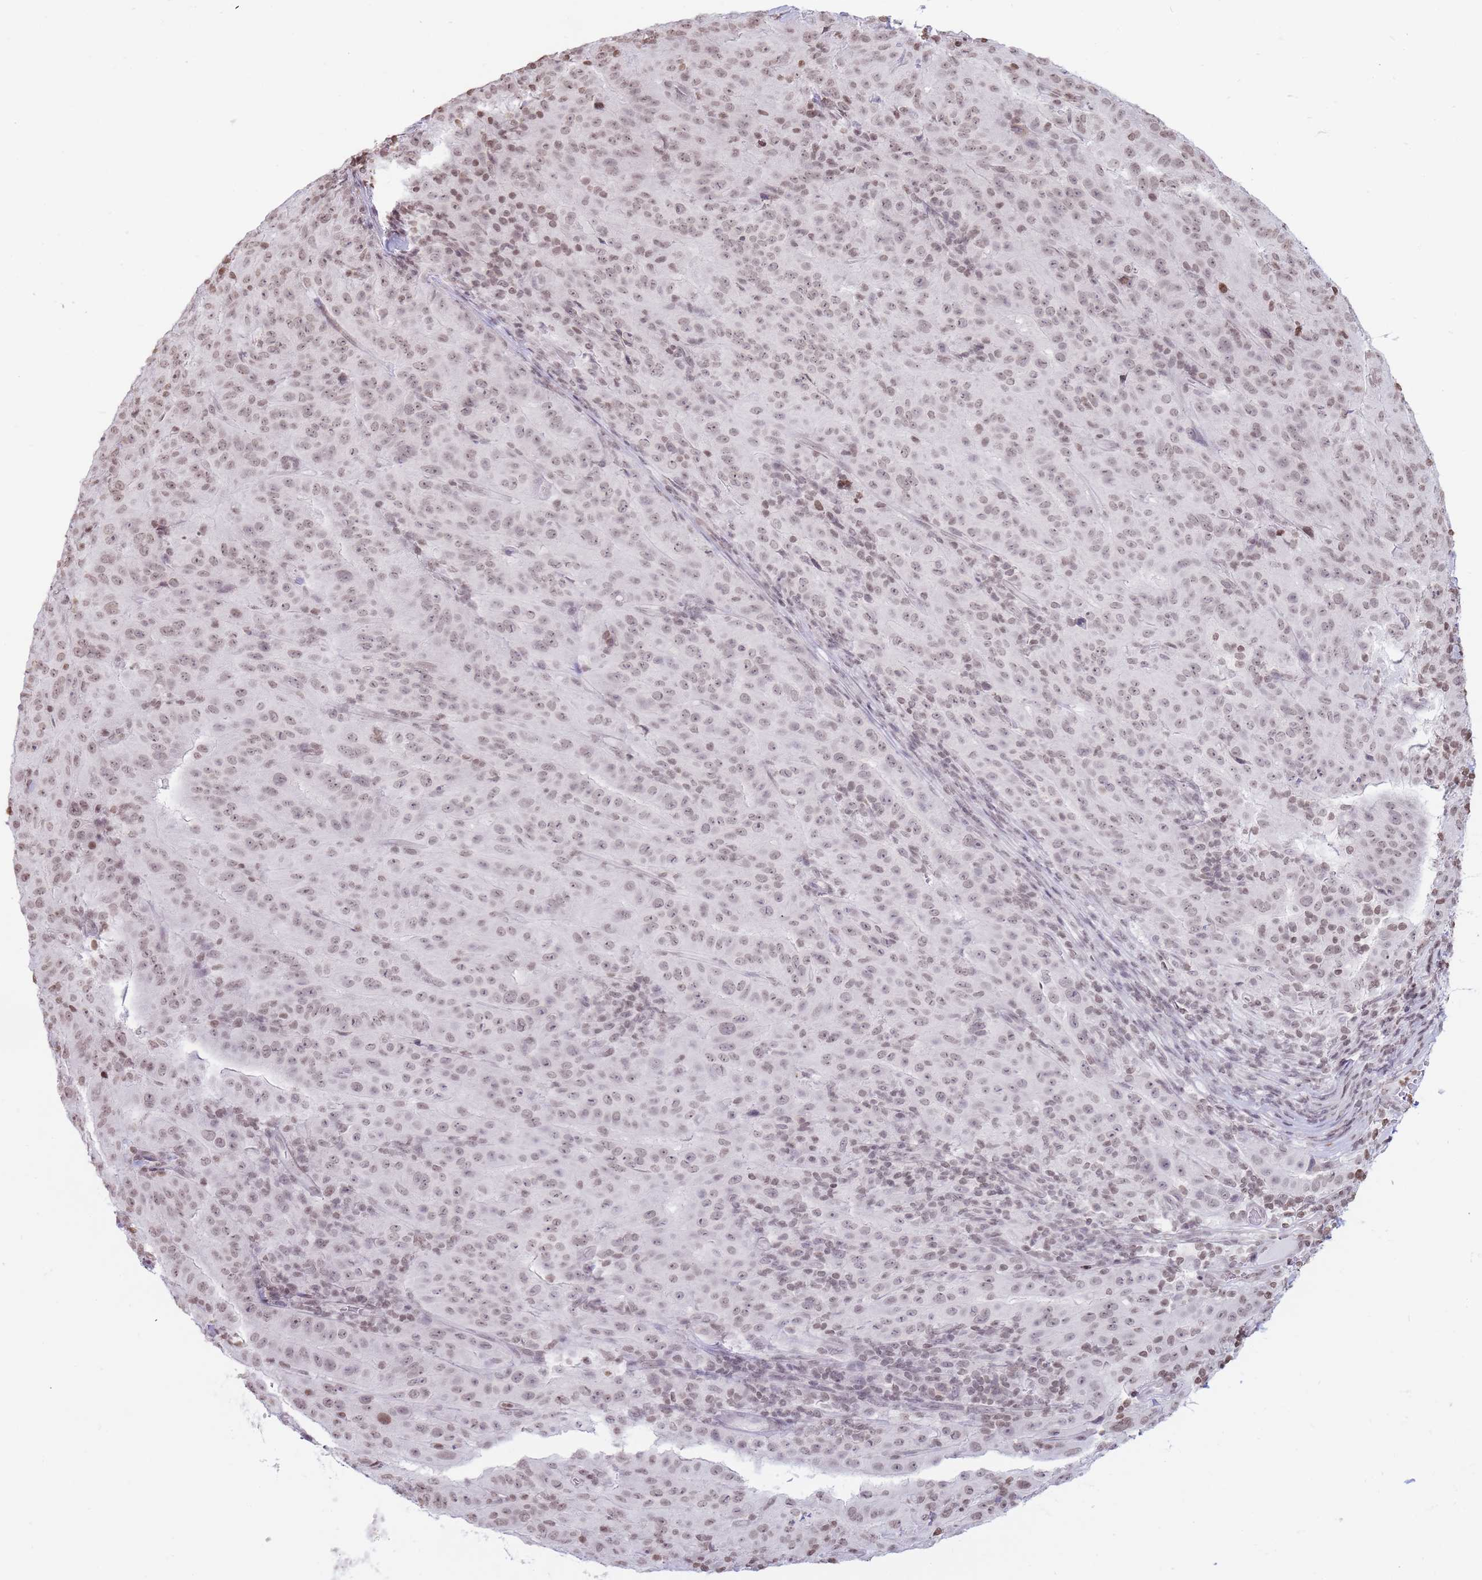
{"staining": {"intensity": "weak", "quantity": ">75%", "location": "nuclear"}, "tissue": "pancreatic cancer", "cell_type": "Tumor cells", "image_type": "cancer", "snomed": [{"axis": "morphology", "description": "Adenocarcinoma, NOS"}, {"axis": "topography", "description": "Pancreas"}], "caption": "Pancreatic adenocarcinoma tissue exhibits weak nuclear expression in about >75% of tumor cells", "gene": "SHISAL1", "patient": {"sex": "male", "age": 63}}